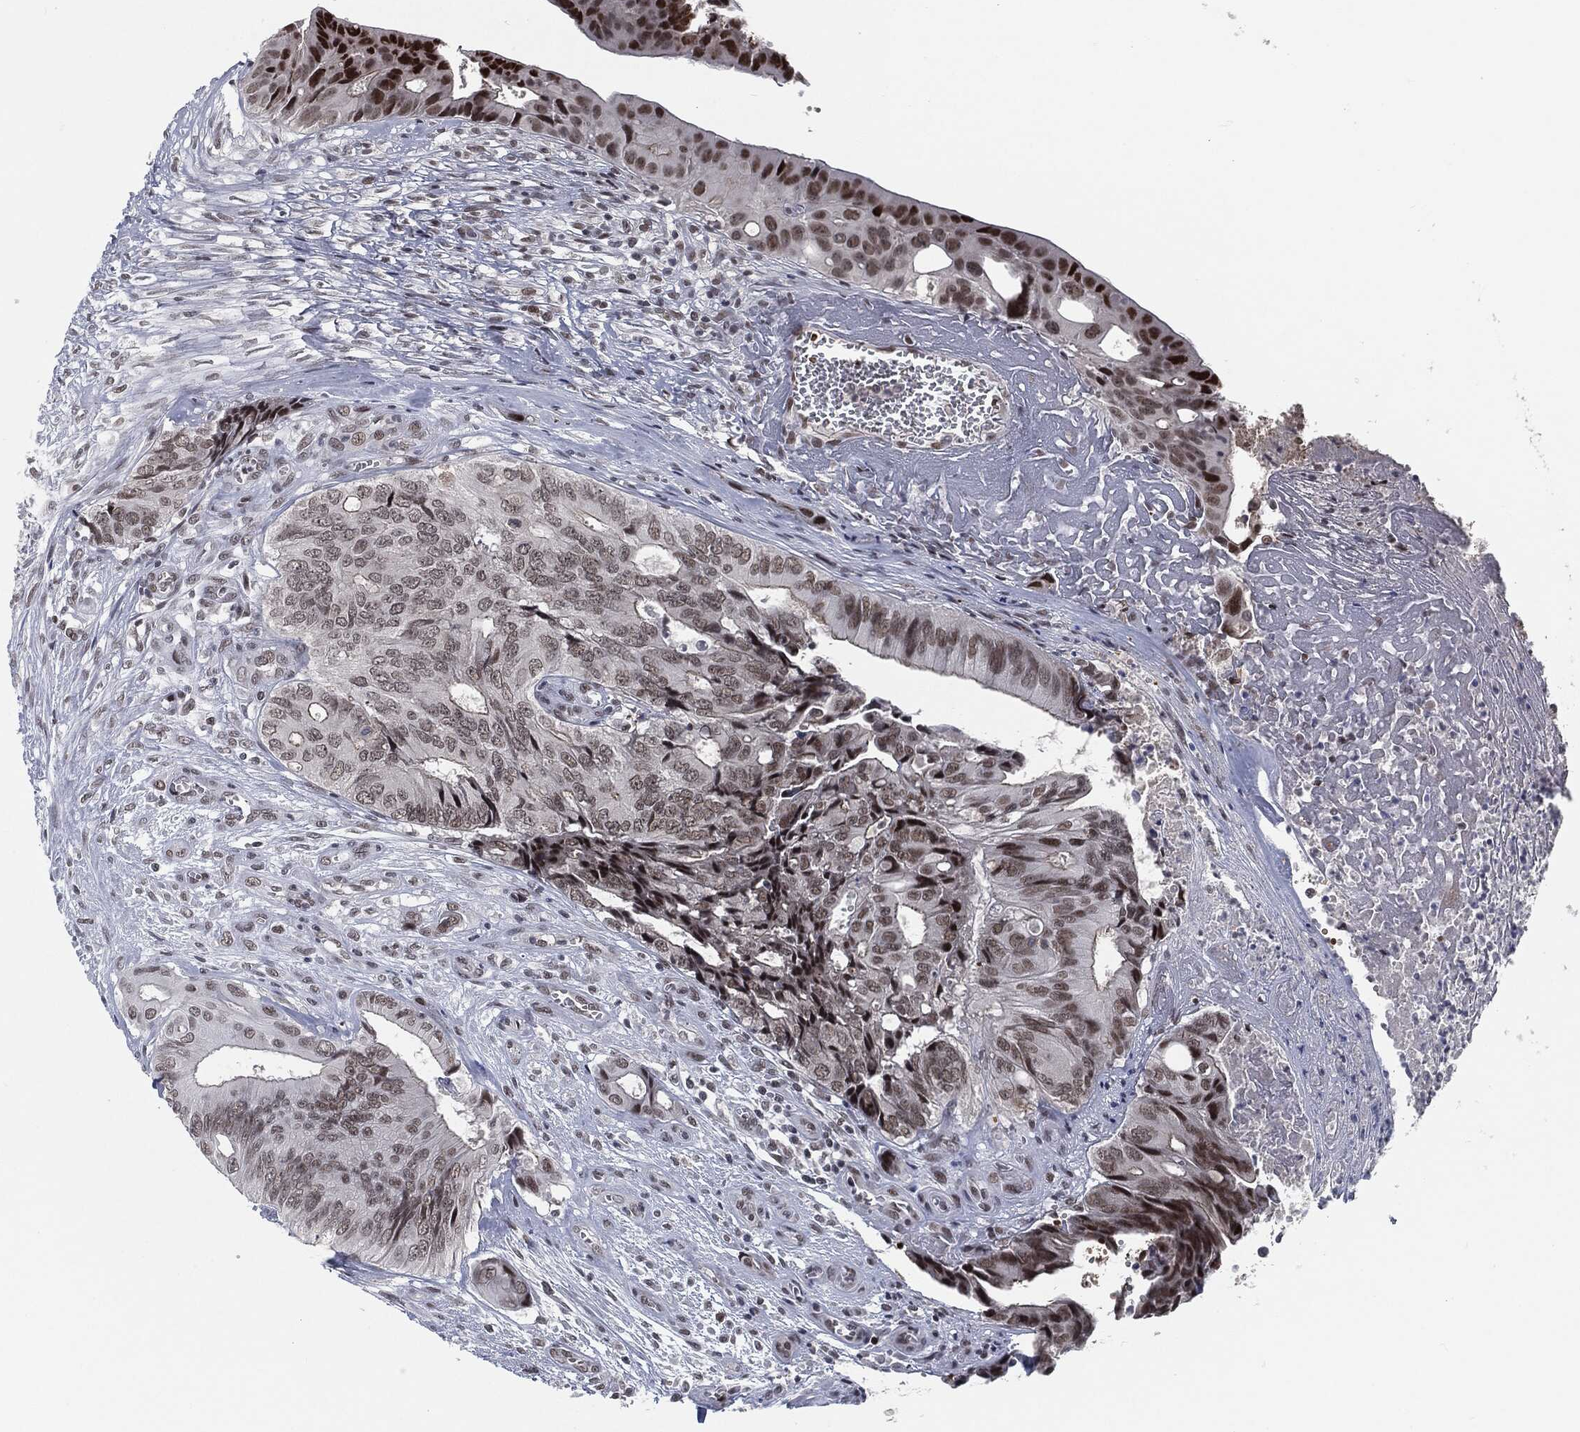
{"staining": {"intensity": "strong", "quantity": "<25%", "location": "nuclear"}, "tissue": "colorectal cancer", "cell_type": "Tumor cells", "image_type": "cancer", "snomed": [{"axis": "morphology", "description": "Normal tissue, NOS"}, {"axis": "morphology", "description": "Adenocarcinoma, NOS"}, {"axis": "topography", "description": "Colon"}], "caption": "Brown immunohistochemical staining in human colorectal cancer (adenocarcinoma) reveals strong nuclear staining in about <25% of tumor cells.", "gene": "ANXA1", "patient": {"sex": "male", "age": 65}}